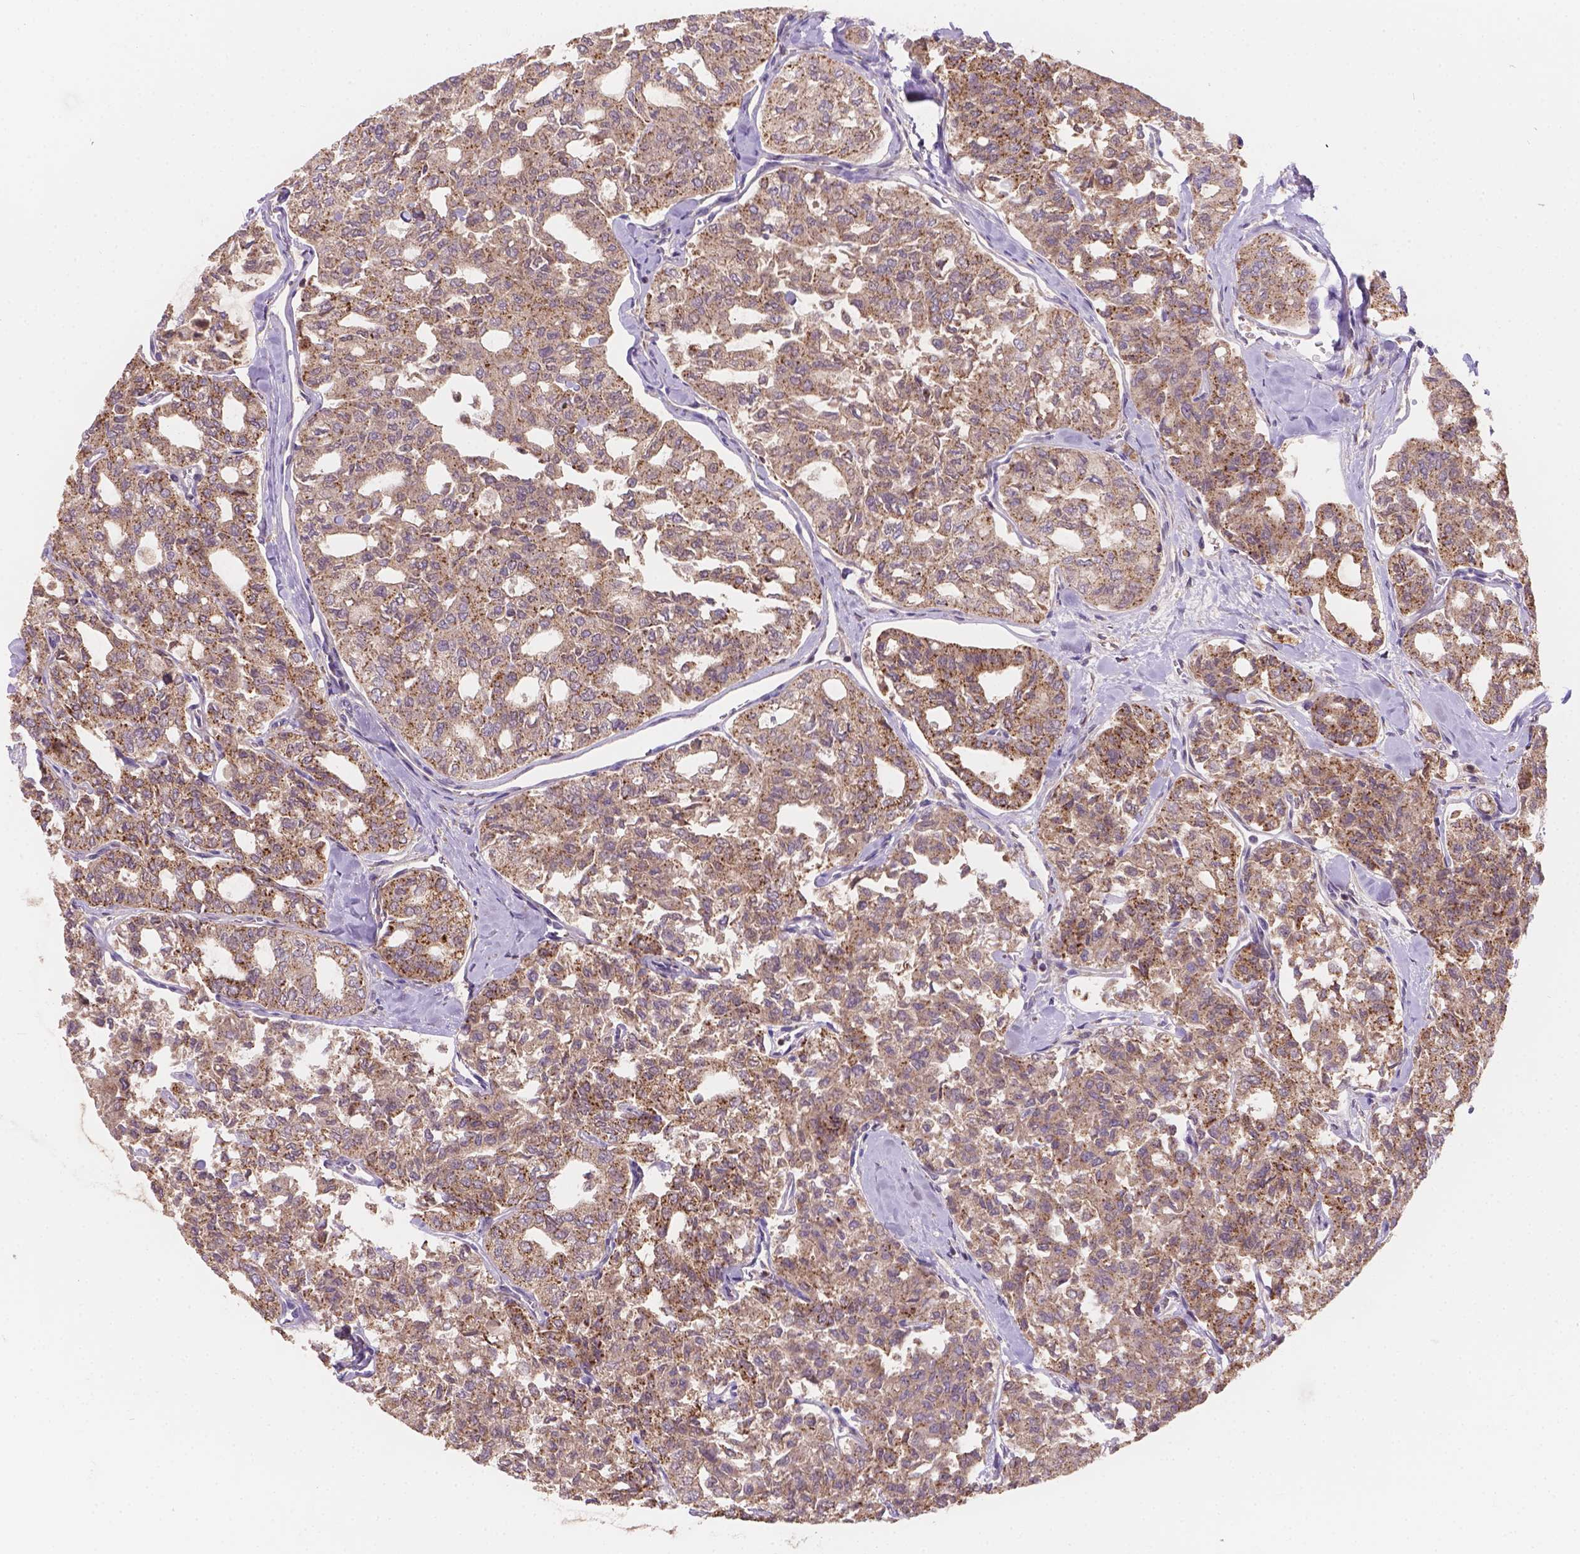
{"staining": {"intensity": "strong", "quantity": "25%-75%", "location": "cytoplasmic/membranous"}, "tissue": "thyroid cancer", "cell_type": "Tumor cells", "image_type": "cancer", "snomed": [{"axis": "morphology", "description": "Follicular adenoma carcinoma, NOS"}, {"axis": "topography", "description": "Thyroid gland"}], "caption": "Strong cytoplasmic/membranous protein staining is seen in about 25%-75% of tumor cells in thyroid follicular adenoma carcinoma.", "gene": "CDK10", "patient": {"sex": "male", "age": 75}}